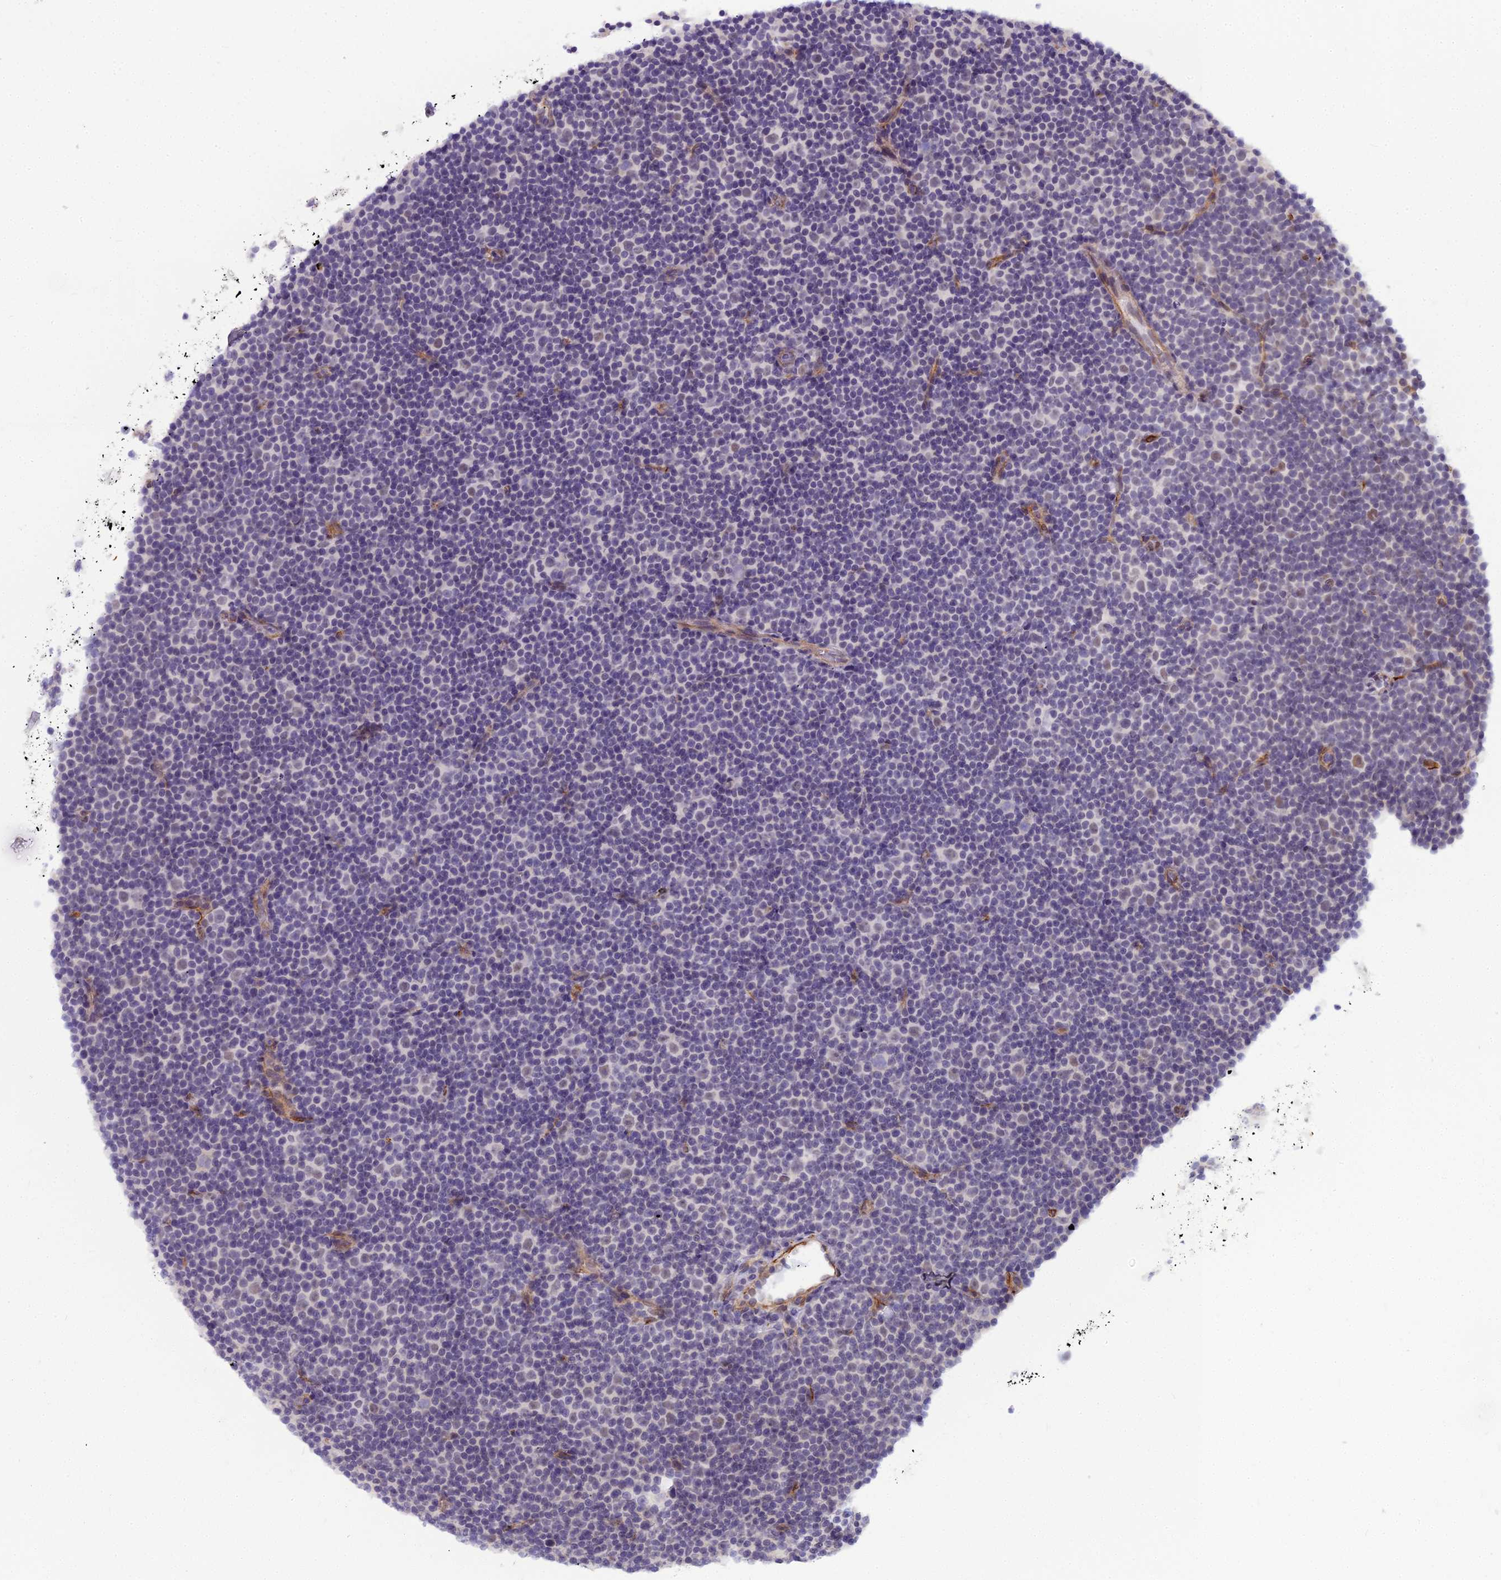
{"staining": {"intensity": "weak", "quantity": "<25%", "location": "nuclear"}, "tissue": "lymphoma", "cell_type": "Tumor cells", "image_type": "cancer", "snomed": [{"axis": "morphology", "description": "Malignant lymphoma, non-Hodgkin's type, Low grade"}, {"axis": "topography", "description": "Lymph node"}], "caption": "A photomicrograph of lymphoma stained for a protein reveals no brown staining in tumor cells. Nuclei are stained in blue.", "gene": "RGL3", "patient": {"sex": "female", "age": 67}}